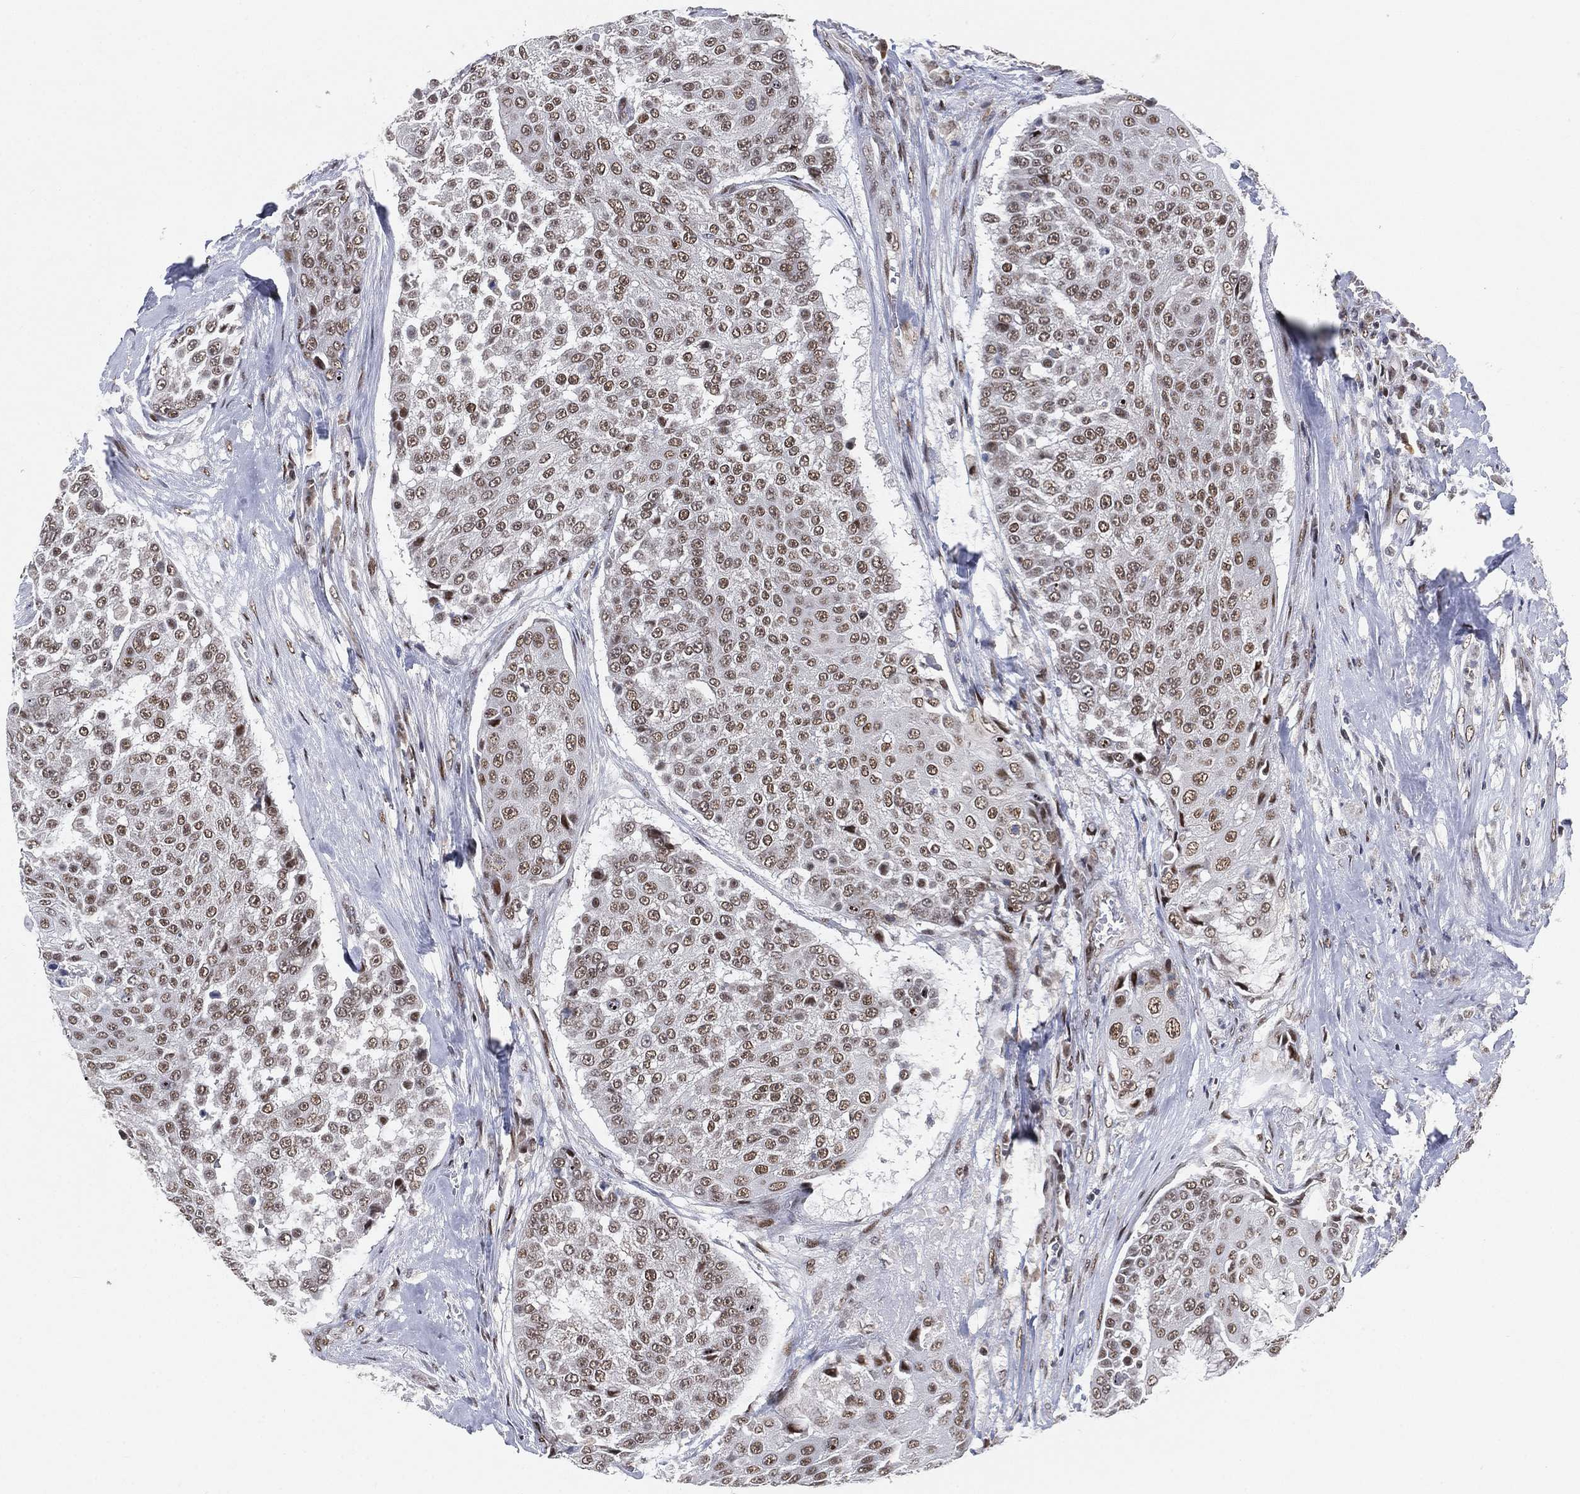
{"staining": {"intensity": "moderate", "quantity": ">75%", "location": "nuclear"}, "tissue": "urothelial cancer", "cell_type": "Tumor cells", "image_type": "cancer", "snomed": [{"axis": "morphology", "description": "Urothelial carcinoma, High grade"}, {"axis": "topography", "description": "Urinary bladder"}], "caption": "Moderate nuclear positivity is present in about >75% of tumor cells in urothelial cancer. (Brightfield microscopy of DAB IHC at high magnification).", "gene": "YLPM1", "patient": {"sex": "female", "age": 63}}